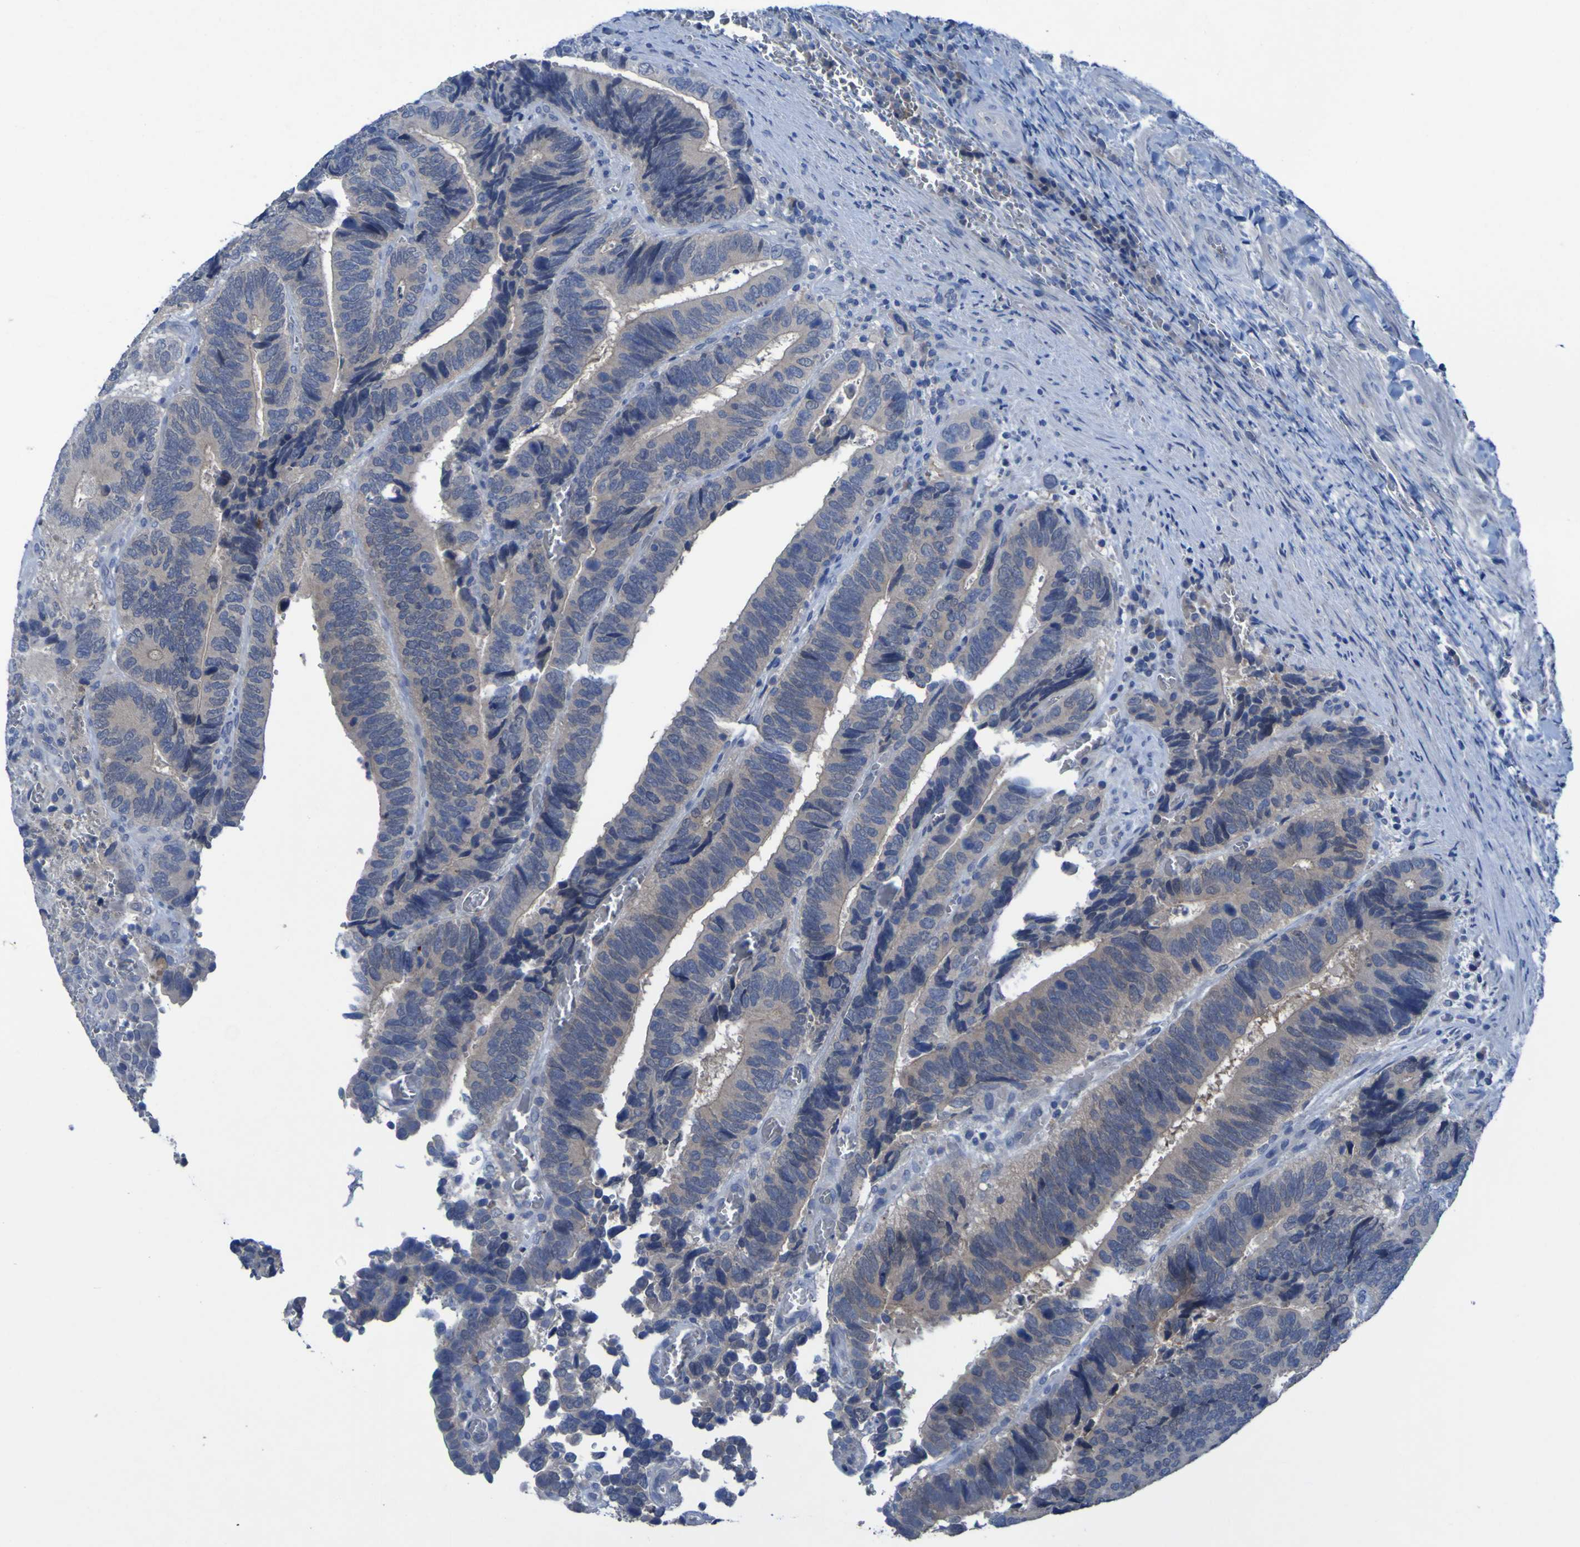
{"staining": {"intensity": "negative", "quantity": "none", "location": "none"}, "tissue": "colorectal cancer", "cell_type": "Tumor cells", "image_type": "cancer", "snomed": [{"axis": "morphology", "description": "Adenocarcinoma, NOS"}, {"axis": "topography", "description": "Colon"}], "caption": "Immunohistochemical staining of colorectal cancer displays no significant expression in tumor cells.", "gene": "SGK2", "patient": {"sex": "male", "age": 72}}